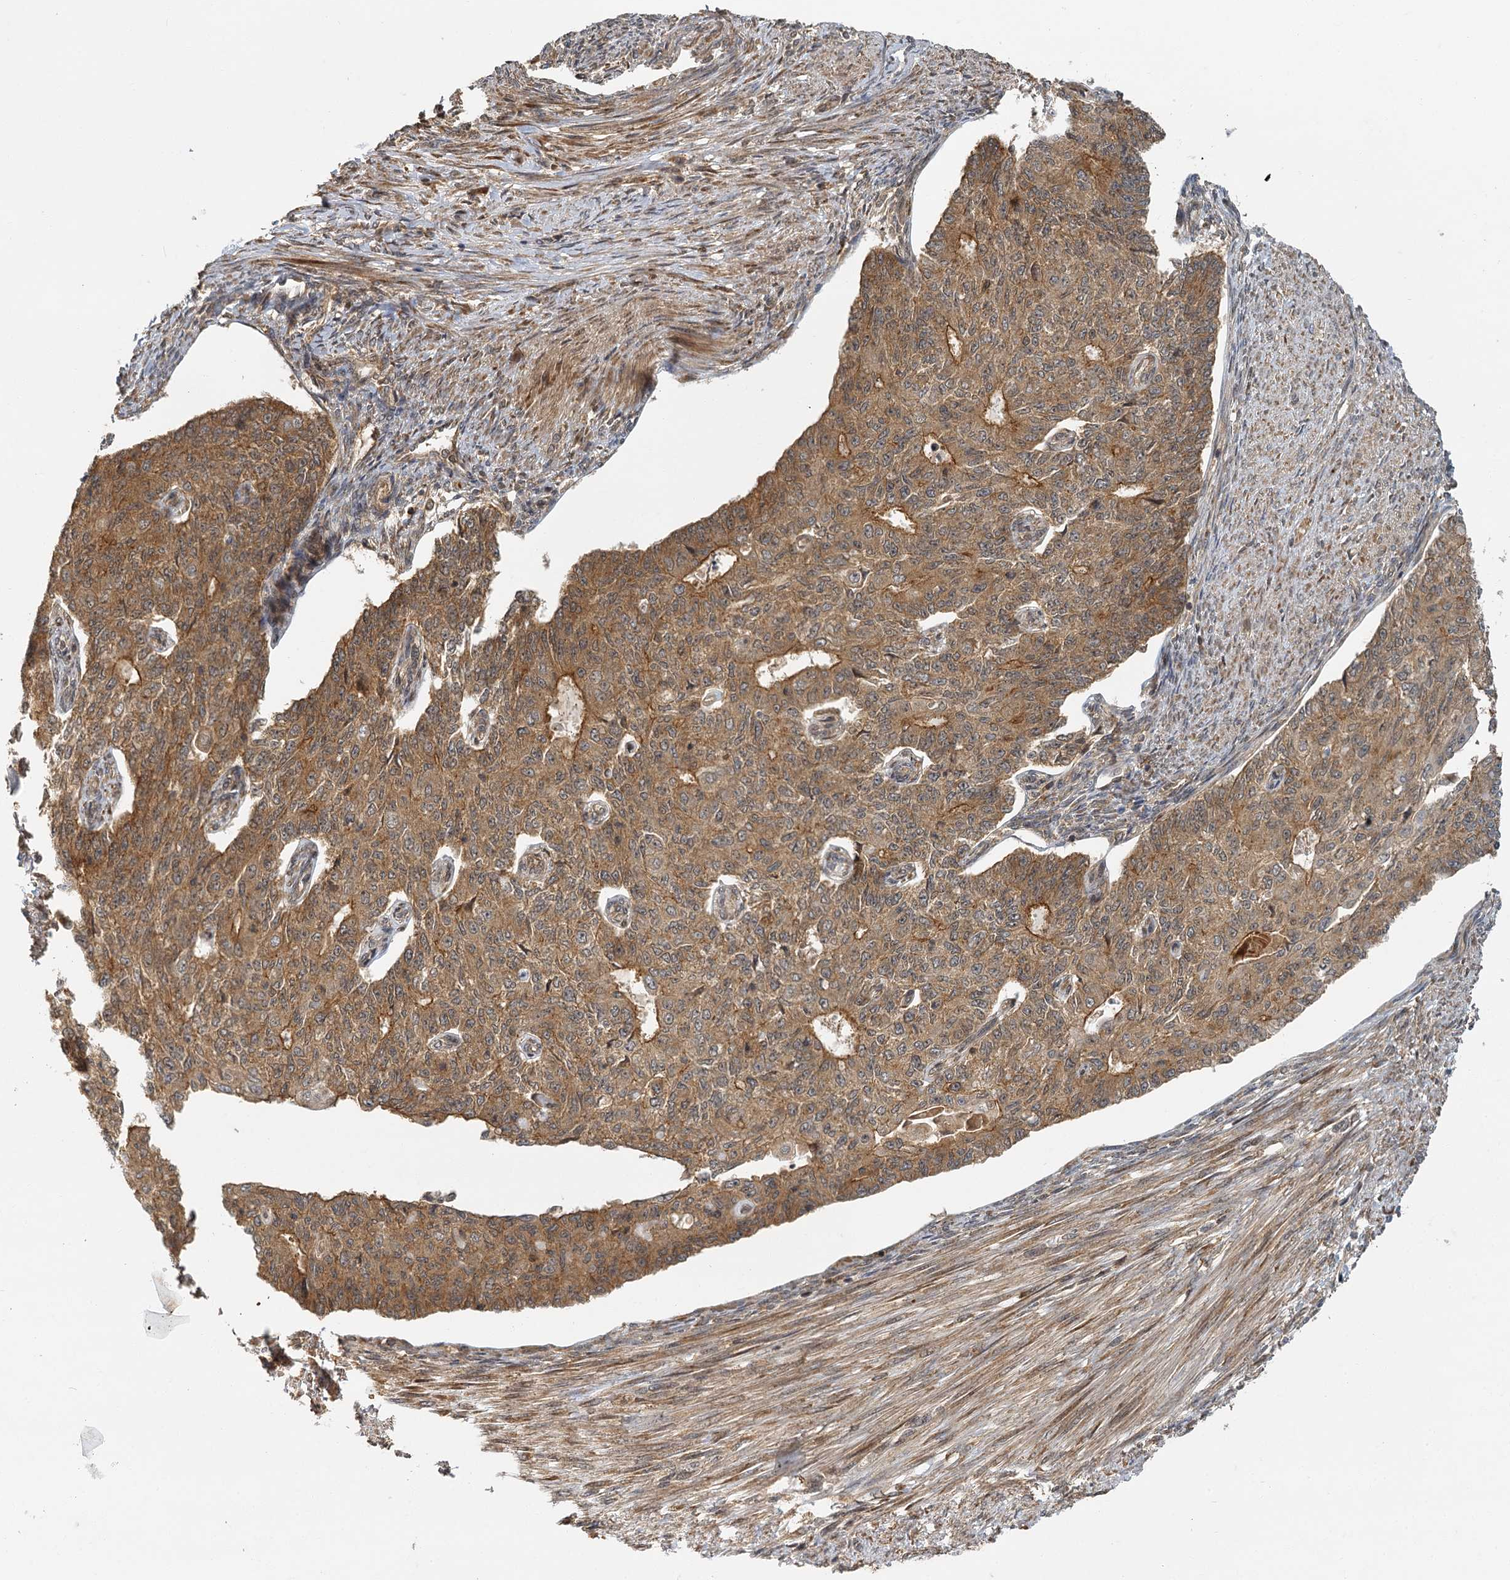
{"staining": {"intensity": "moderate", "quantity": ">75%", "location": "cytoplasmic/membranous"}, "tissue": "endometrial cancer", "cell_type": "Tumor cells", "image_type": "cancer", "snomed": [{"axis": "morphology", "description": "Adenocarcinoma, NOS"}, {"axis": "topography", "description": "Endometrium"}], "caption": "Immunohistochemical staining of human endometrial cancer (adenocarcinoma) reveals medium levels of moderate cytoplasmic/membranous protein expression in approximately >75% of tumor cells.", "gene": "ZNF549", "patient": {"sex": "female", "age": 32}}